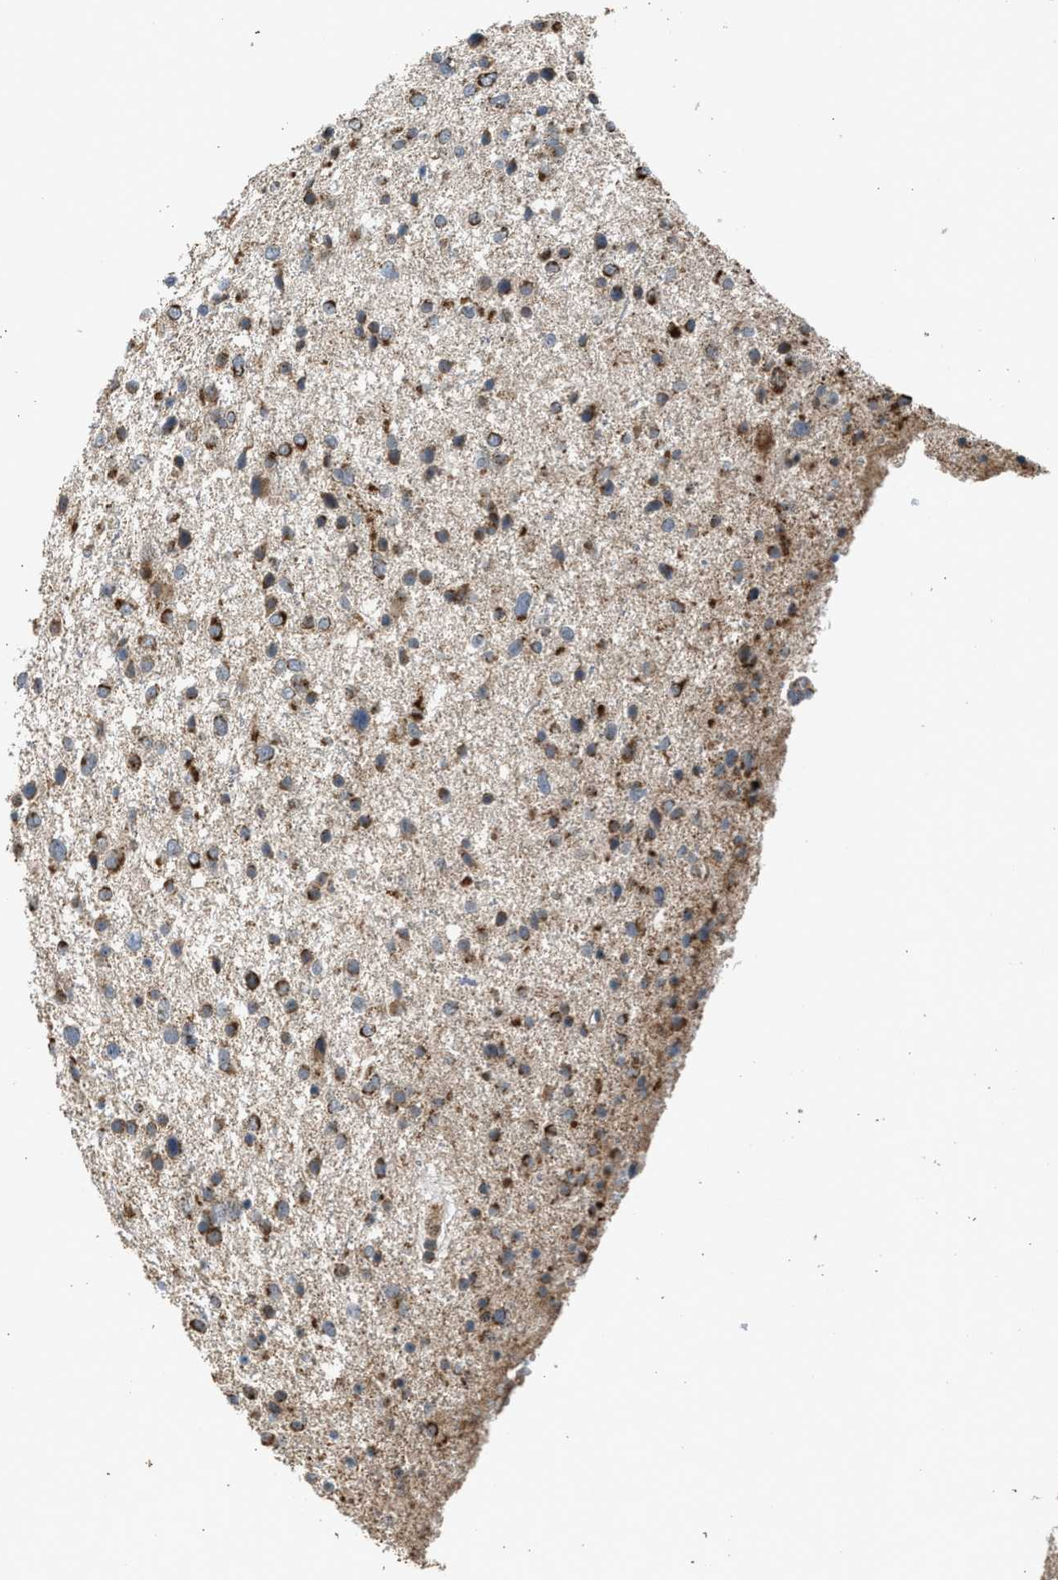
{"staining": {"intensity": "strong", "quantity": "25%-75%", "location": "cytoplasmic/membranous"}, "tissue": "glioma", "cell_type": "Tumor cells", "image_type": "cancer", "snomed": [{"axis": "morphology", "description": "Glioma, malignant, Low grade"}, {"axis": "topography", "description": "Brain"}], "caption": "Low-grade glioma (malignant) stained with DAB (3,3'-diaminobenzidine) immunohistochemistry (IHC) shows high levels of strong cytoplasmic/membranous expression in approximately 25%-75% of tumor cells.", "gene": "STARD3", "patient": {"sex": "female", "age": 37}}